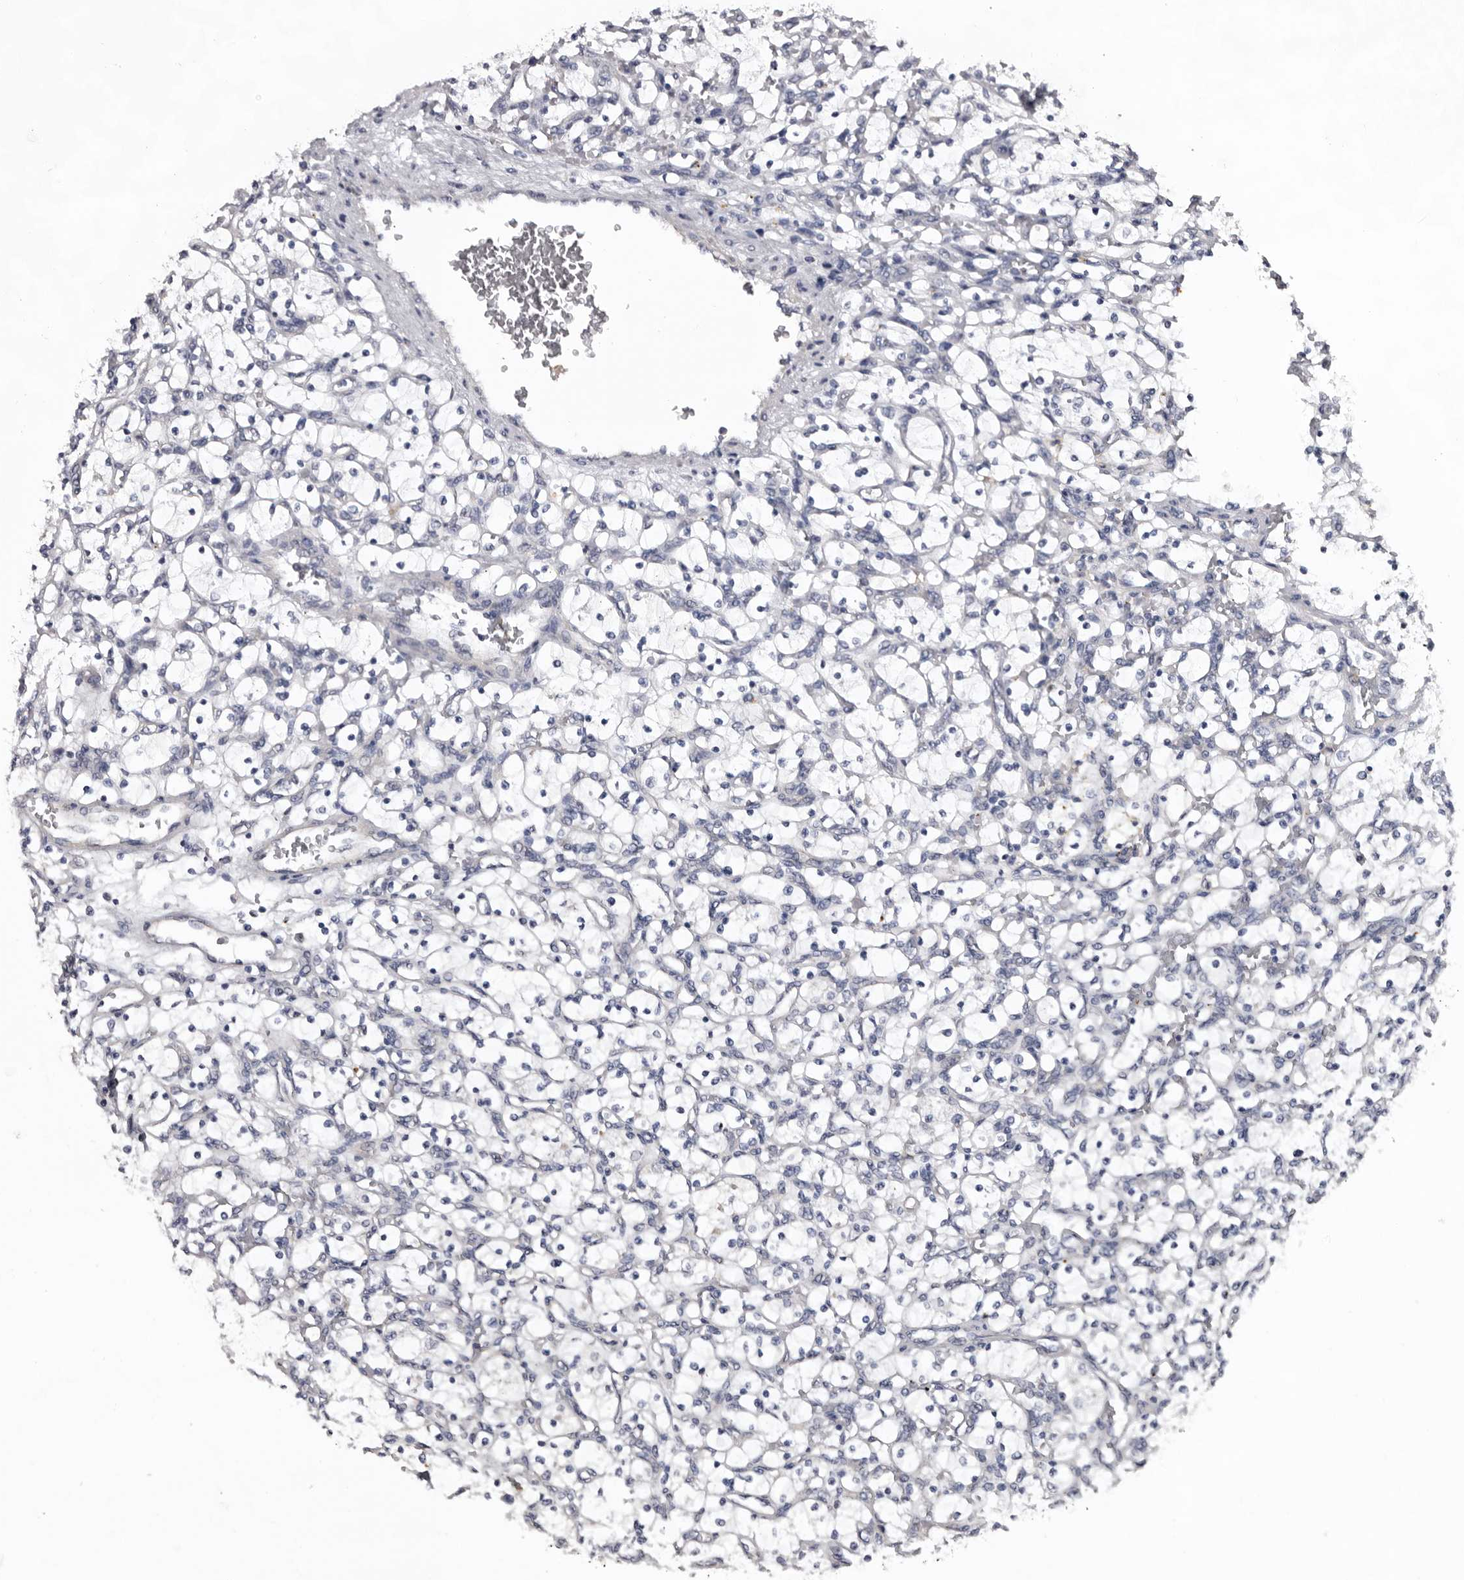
{"staining": {"intensity": "negative", "quantity": "none", "location": "none"}, "tissue": "renal cancer", "cell_type": "Tumor cells", "image_type": "cancer", "snomed": [{"axis": "morphology", "description": "Adenocarcinoma, NOS"}, {"axis": "topography", "description": "Kidney"}], "caption": "Tumor cells show no significant expression in renal cancer (adenocarcinoma). (Brightfield microscopy of DAB (3,3'-diaminobenzidine) immunohistochemistry (IHC) at high magnification).", "gene": "SLC10A4", "patient": {"sex": "female", "age": 69}}